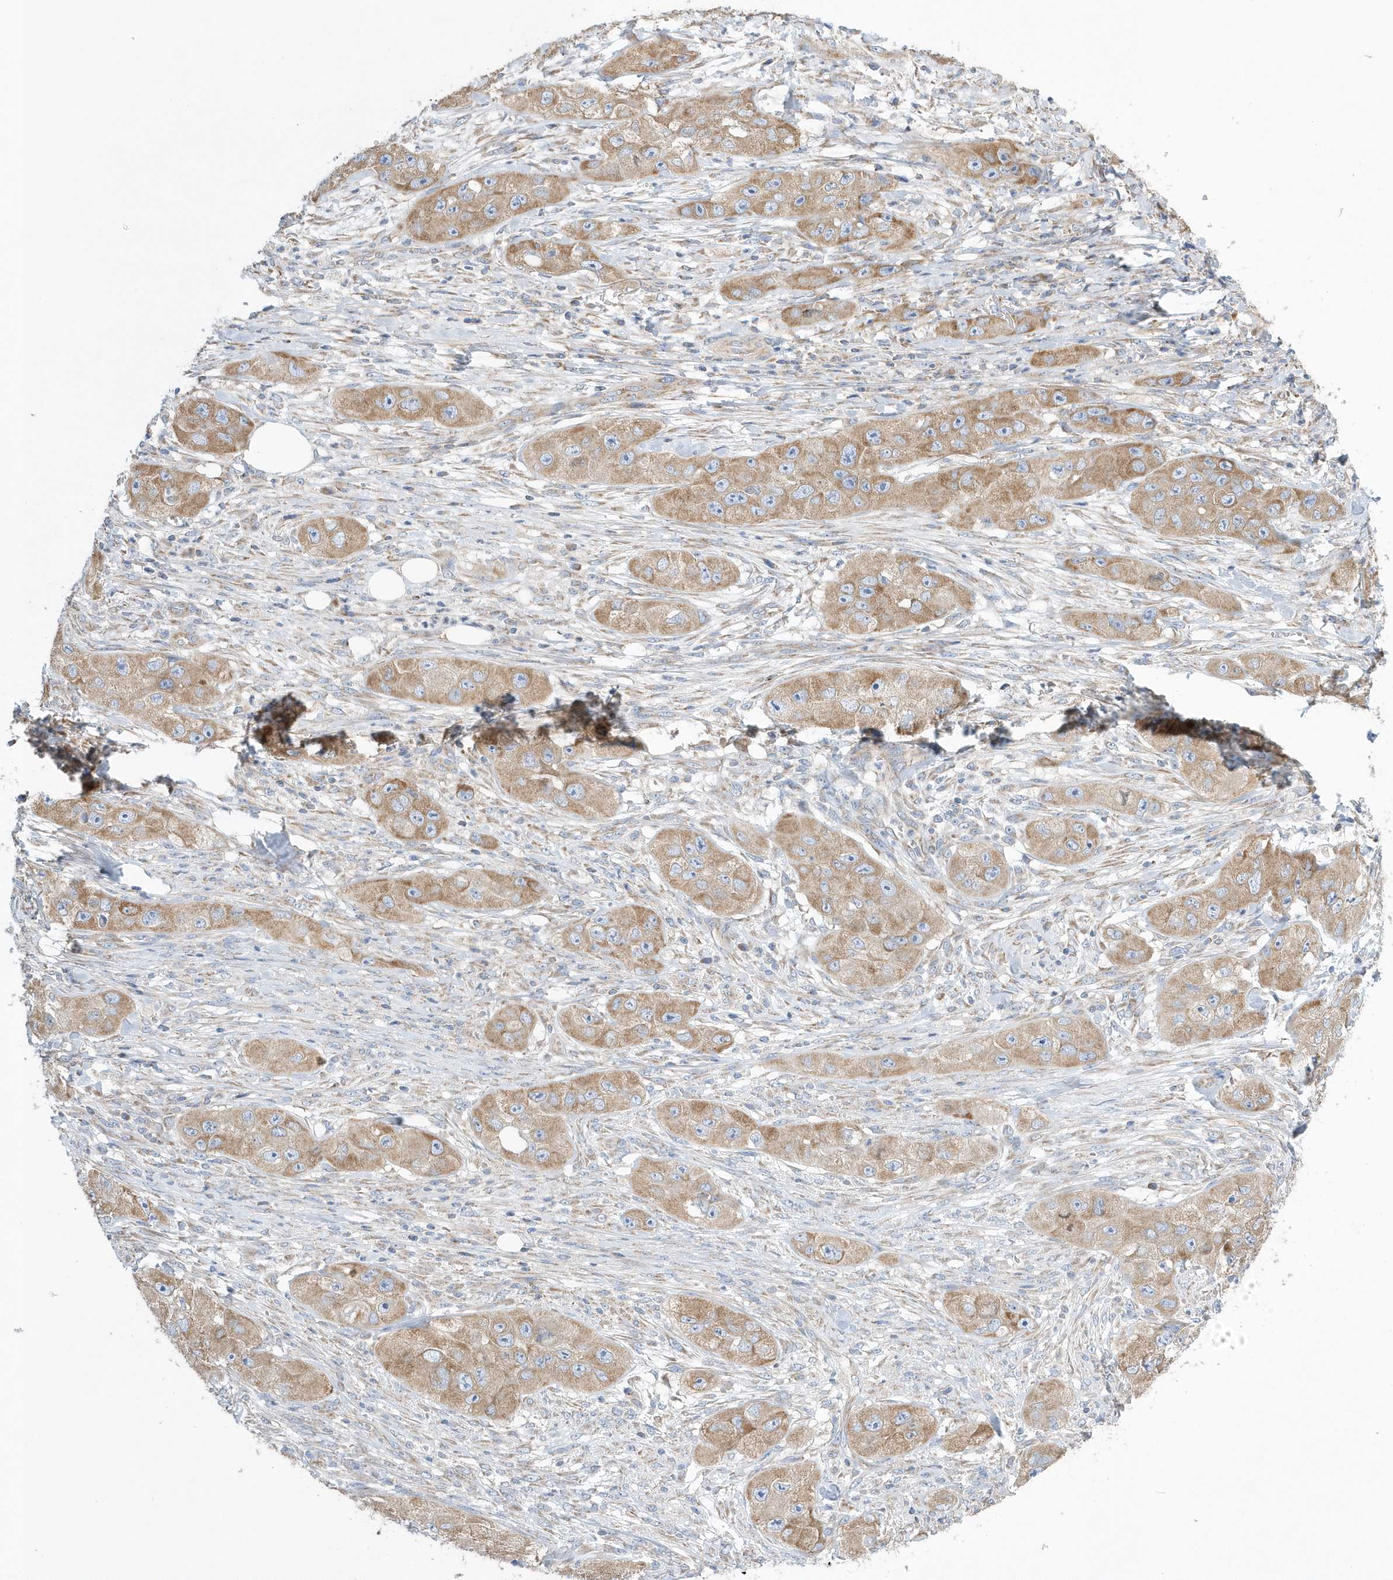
{"staining": {"intensity": "moderate", "quantity": ">75%", "location": "cytoplasmic/membranous"}, "tissue": "skin cancer", "cell_type": "Tumor cells", "image_type": "cancer", "snomed": [{"axis": "morphology", "description": "Squamous cell carcinoma, NOS"}, {"axis": "topography", "description": "Skin"}, {"axis": "topography", "description": "Subcutis"}], "caption": "Skin squamous cell carcinoma stained with DAB (3,3'-diaminobenzidine) immunohistochemistry (IHC) displays medium levels of moderate cytoplasmic/membranous positivity in approximately >75% of tumor cells. (DAB IHC with brightfield microscopy, high magnification).", "gene": "SPATA5", "patient": {"sex": "male", "age": 73}}